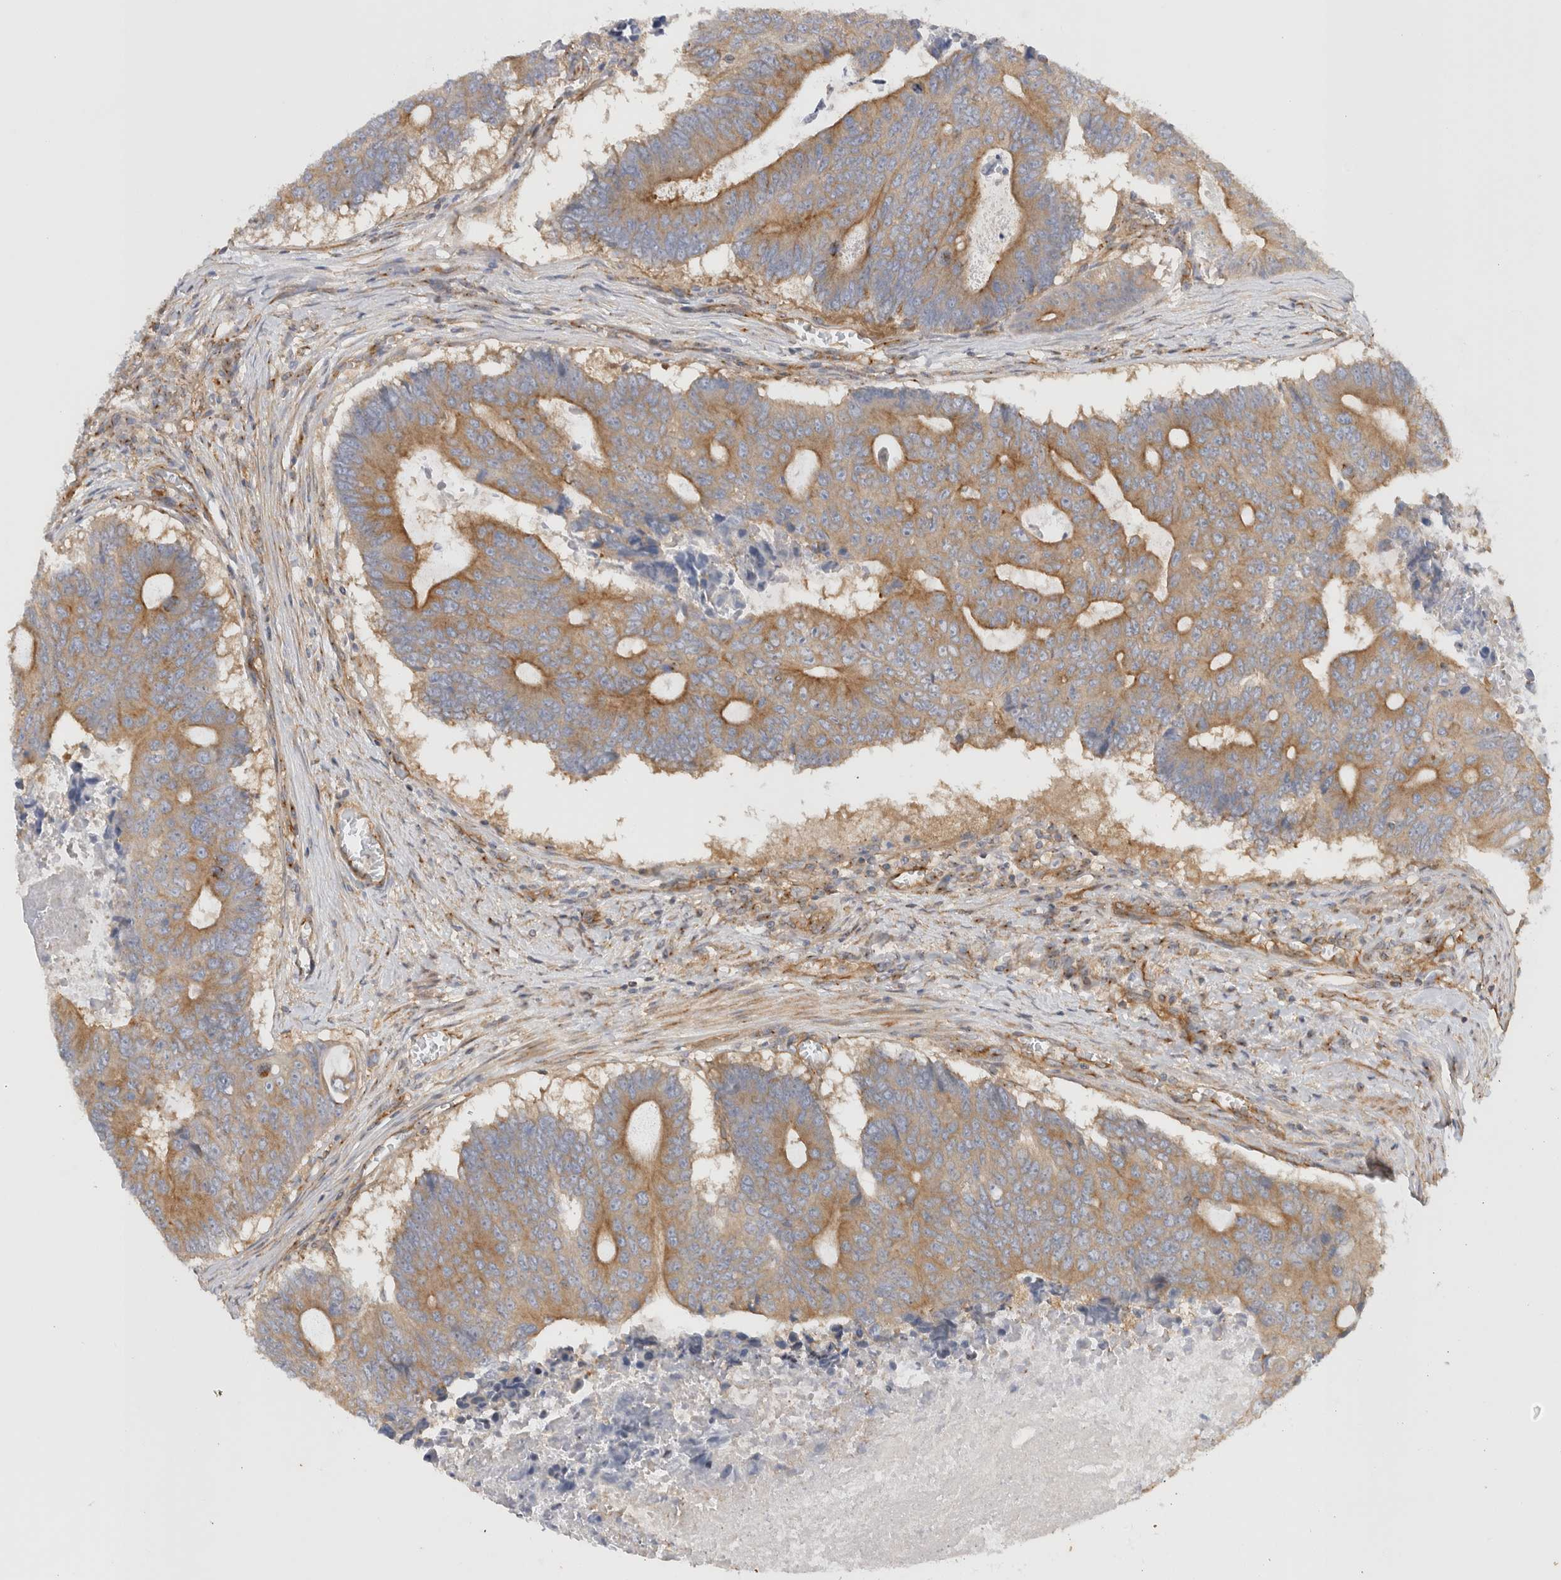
{"staining": {"intensity": "moderate", "quantity": ">75%", "location": "cytoplasmic/membranous"}, "tissue": "colorectal cancer", "cell_type": "Tumor cells", "image_type": "cancer", "snomed": [{"axis": "morphology", "description": "Adenocarcinoma, NOS"}, {"axis": "topography", "description": "Colon"}], "caption": "DAB (3,3'-diaminobenzidine) immunohistochemical staining of colorectal cancer (adenocarcinoma) displays moderate cytoplasmic/membranous protein staining in approximately >75% of tumor cells. The staining was performed using DAB to visualize the protein expression in brown, while the nuclei were stained in blue with hematoxylin (Magnification: 20x).", "gene": "GPR150", "patient": {"sex": "male", "age": 87}}